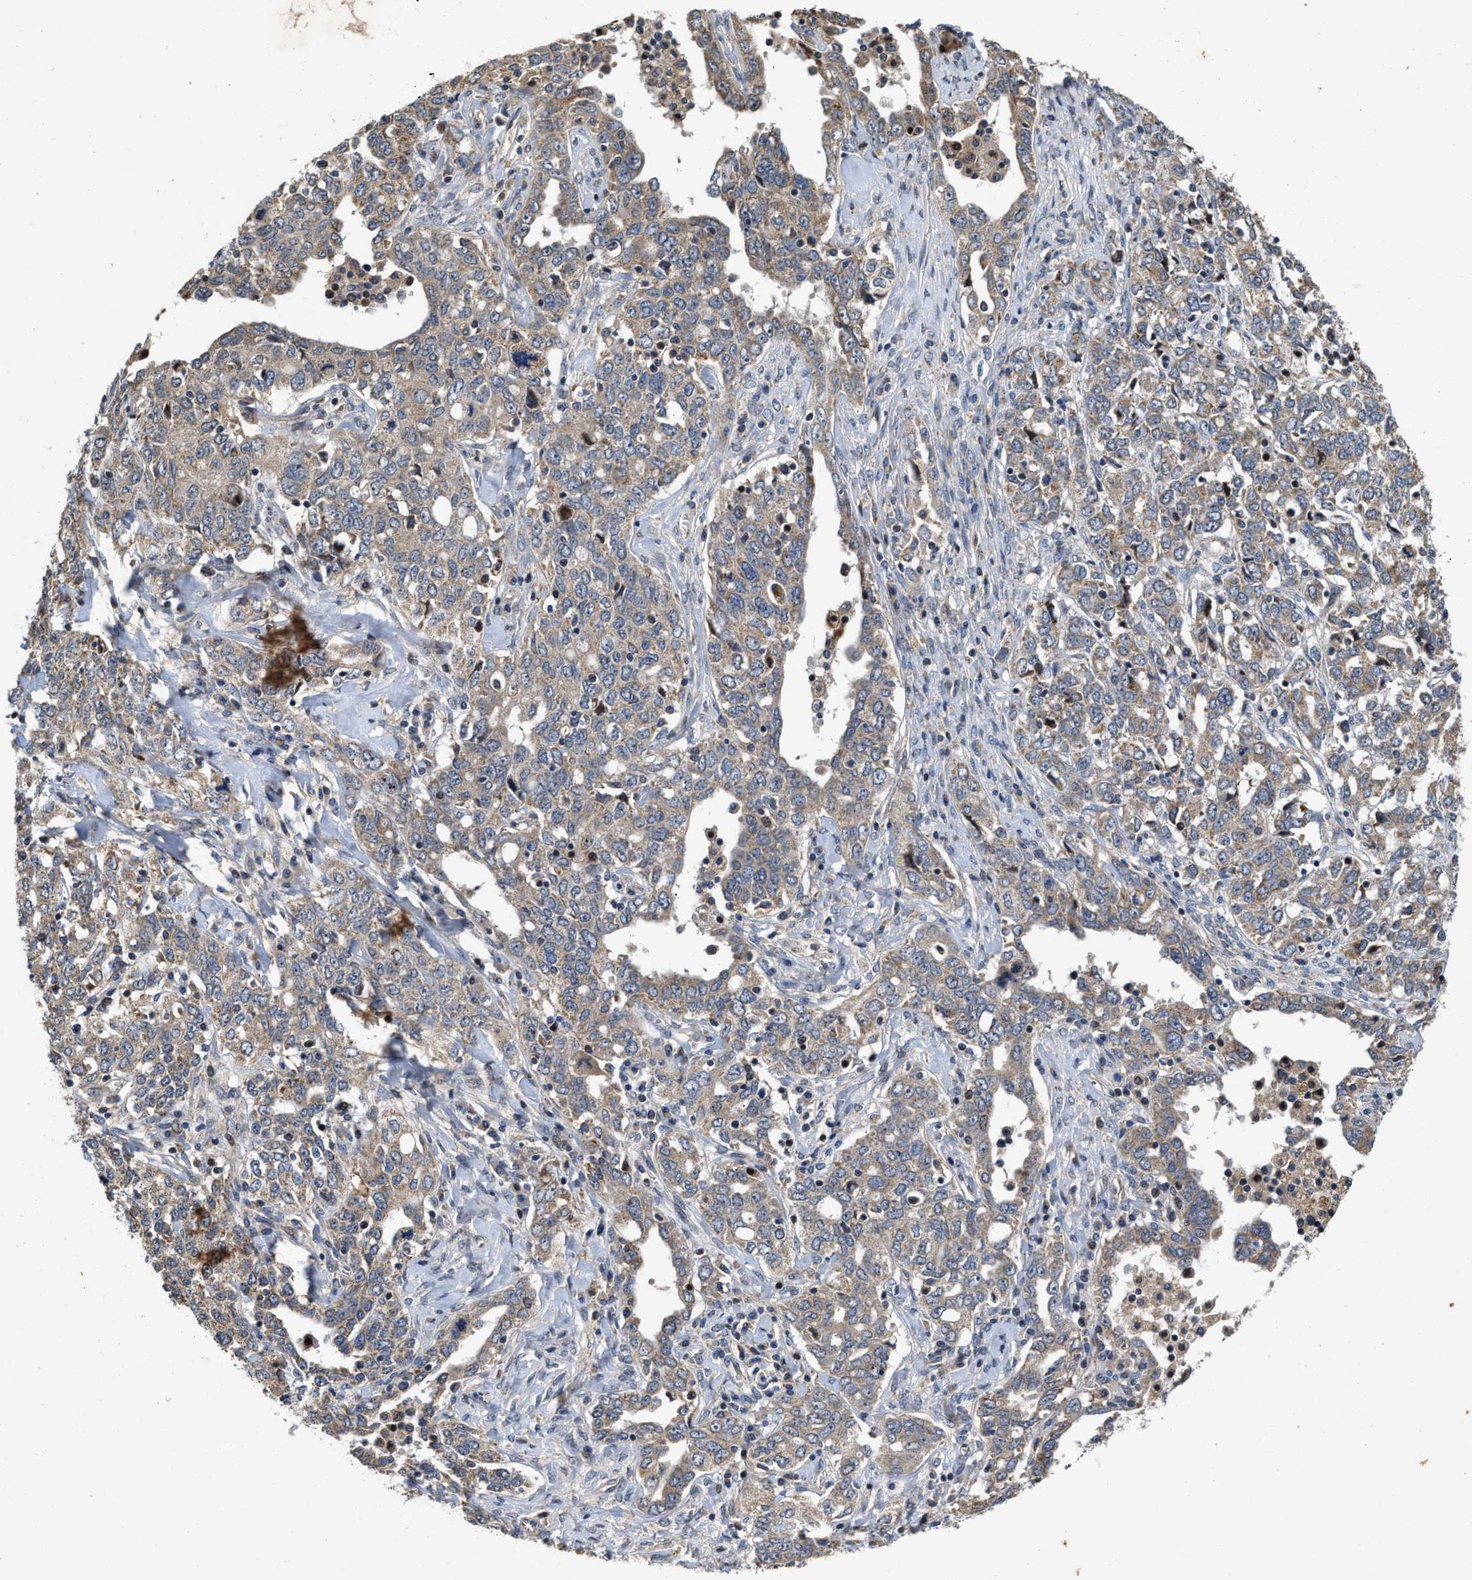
{"staining": {"intensity": "moderate", "quantity": "25%-75%", "location": "cytoplasmic/membranous"}, "tissue": "ovarian cancer", "cell_type": "Tumor cells", "image_type": "cancer", "snomed": [{"axis": "morphology", "description": "Carcinoma, endometroid"}, {"axis": "topography", "description": "Ovary"}], "caption": "DAB (3,3'-diaminobenzidine) immunohistochemical staining of ovarian cancer displays moderate cytoplasmic/membranous protein staining in about 25%-75% of tumor cells. (Stains: DAB in brown, nuclei in blue, Microscopy: brightfield microscopy at high magnification).", "gene": "SCYL2", "patient": {"sex": "female", "age": 62}}